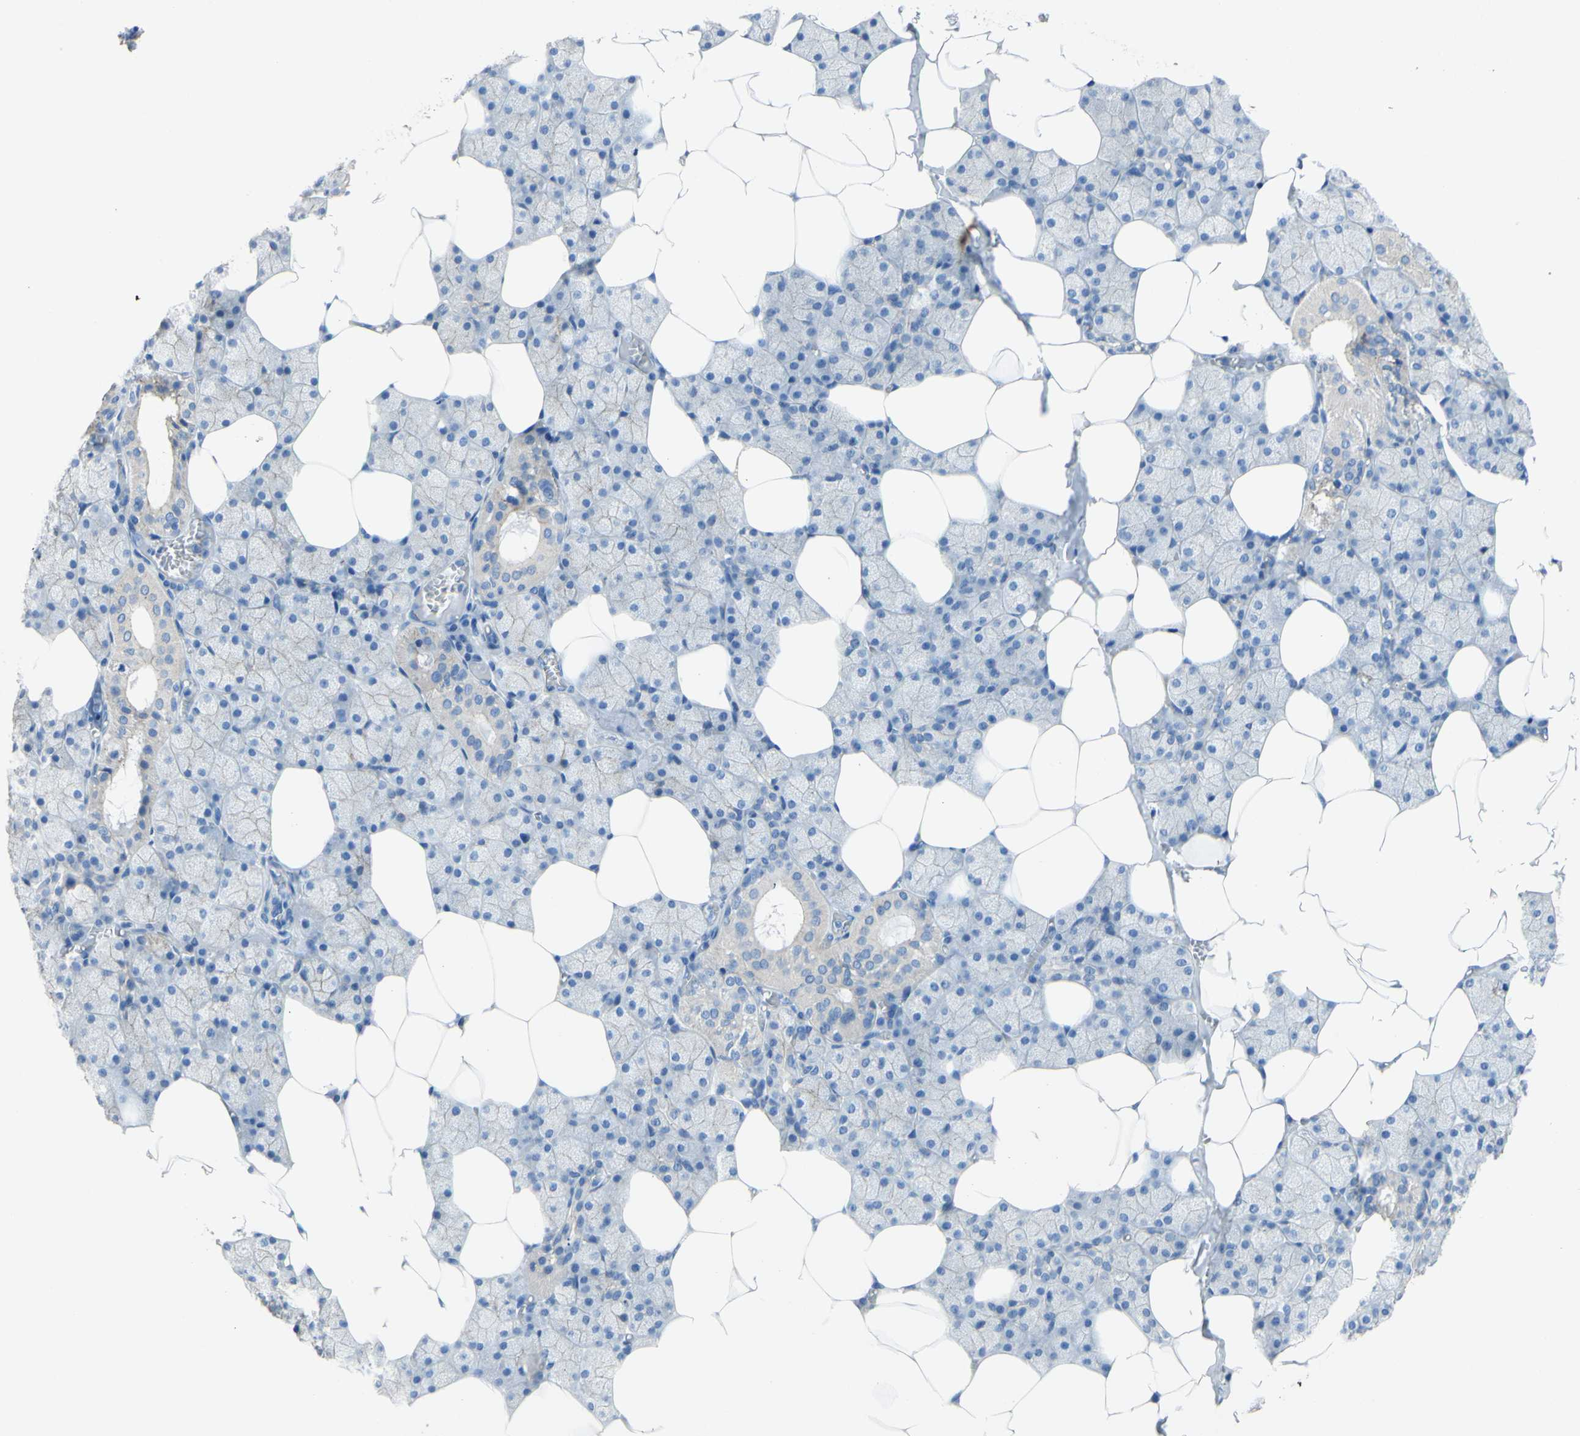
{"staining": {"intensity": "moderate", "quantity": "25%-75%", "location": "cytoplasmic/membranous"}, "tissue": "salivary gland", "cell_type": "Glandular cells", "image_type": "normal", "snomed": [{"axis": "morphology", "description": "Normal tissue, NOS"}, {"axis": "topography", "description": "Salivary gland"}], "caption": "Immunohistochemistry micrograph of normal salivary gland: human salivary gland stained using IHC reveals medium levels of moderate protein expression localized specifically in the cytoplasmic/membranous of glandular cells, appearing as a cytoplasmic/membranous brown color.", "gene": "DSC2", "patient": {"sex": "male", "age": 62}}